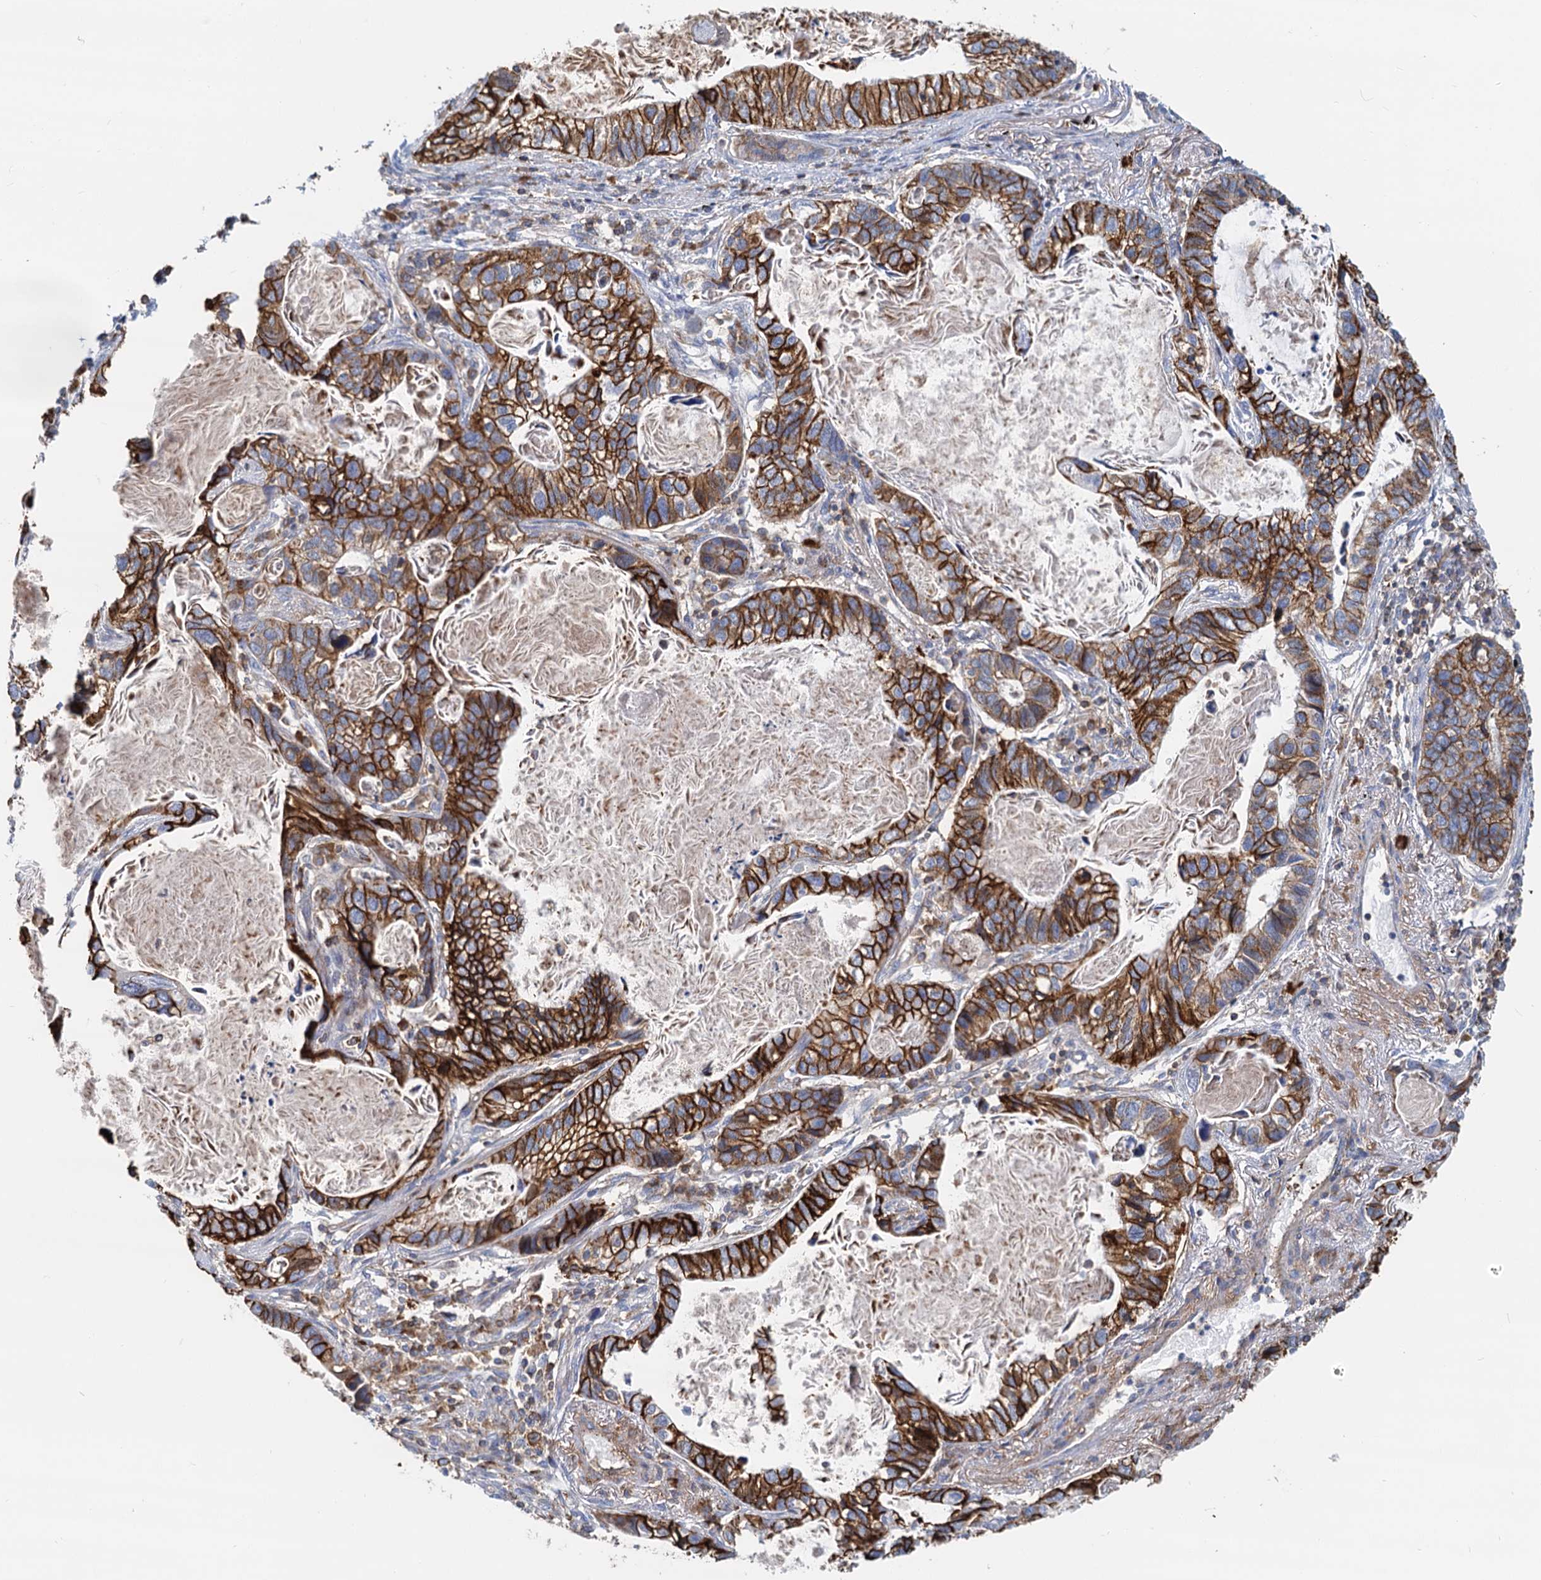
{"staining": {"intensity": "strong", "quantity": ">75%", "location": "cytoplasmic/membranous"}, "tissue": "lung cancer", "cell_type": "Tumor cells", "image_type": "cancer", "snomed": [{"axis": "morphology", "description": "Adenocarcinoma, NOS"}, {"axis": "topography", "description": "Lung"}], "caption": "The micrograph demonstrates a brown stain indicating the presence of a protein in the cytoplasmic/membranous of tumor cells in lung cancer (adenocarcinoma).", "gene": "LNX2", "patient": {"sex": "male", "age": 67}}